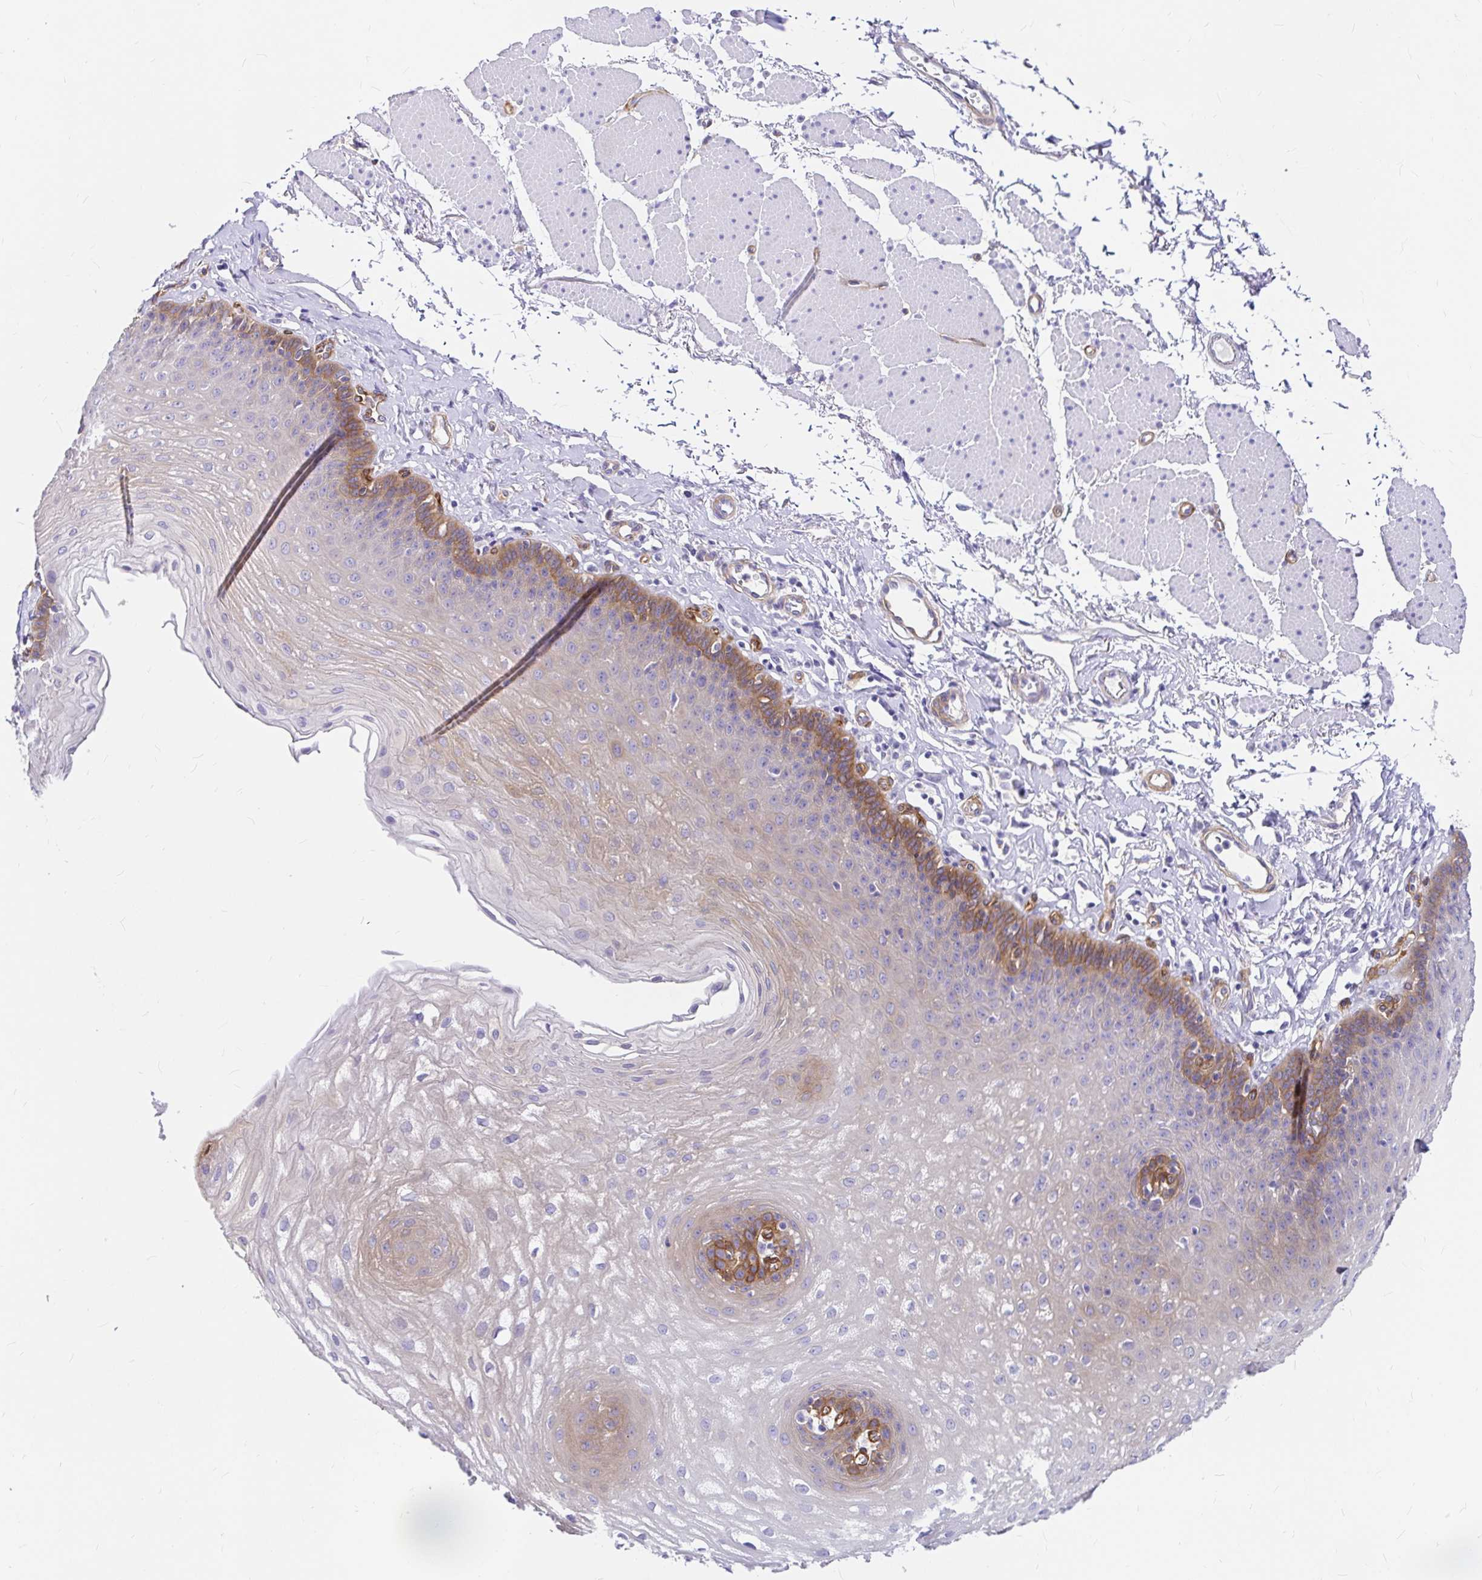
{"staining": {"intensity": "moderate", "quantity": "25%-75%", "location": "cytoplasmic/membranous"}, "tissue": "esophagus", "cell_type": "Squamous epithelial cells", "image_type": "normal", "snomed": [{"axis": "morphology", "description": "Normal tissue, NOS"}, {"axis": "topography", "description": "Esophagus"}], "caption": "Protein expression analysis of benign esophagus exhibits moderate cytoplasmic/membranous positivity in about 25%-75% of squamous epithelial cells.", "gene": "MYO1B", "patient": {"sex": "female", "age": 81}}